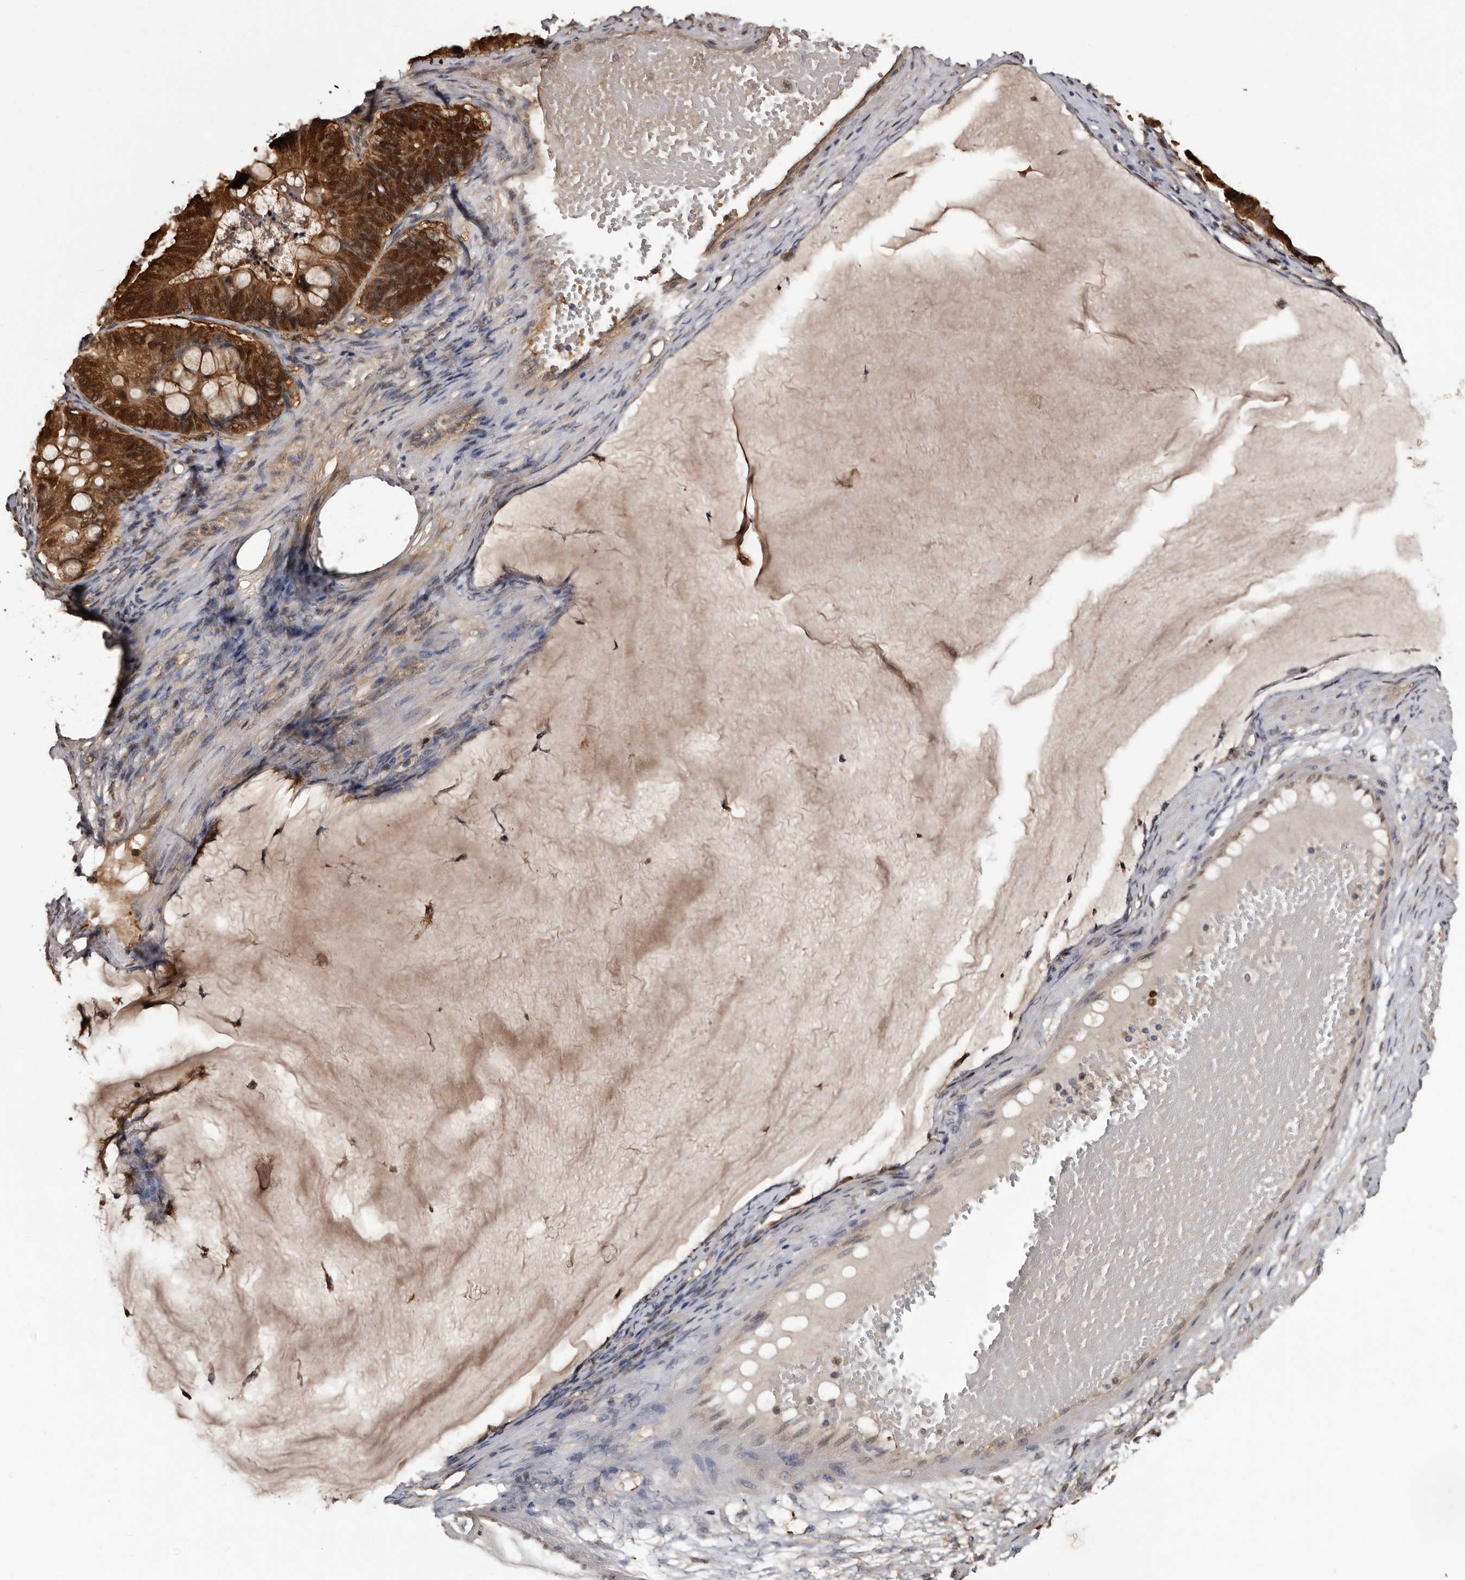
{"staining": {"intensity": "strong", "quantity": ">75%", "location": "cytoplasmic/membranous,nuclear"}, "tissue": "ovarian cancer", "cell_type": "Tumor cells", "image_type": "cancer", "snomed": [{"axis": "morphology", "description": "Cystadenocarcinoma, mucinous, NOS"}, {"axis": "topography", "description": "Ovary"}], "caption": "Human ovarian cancer stained with a protein marker demonstrates strong staining in tumor cells.", "gene": "DNPH1", "patient": {"sex": "female", "age": 61}}